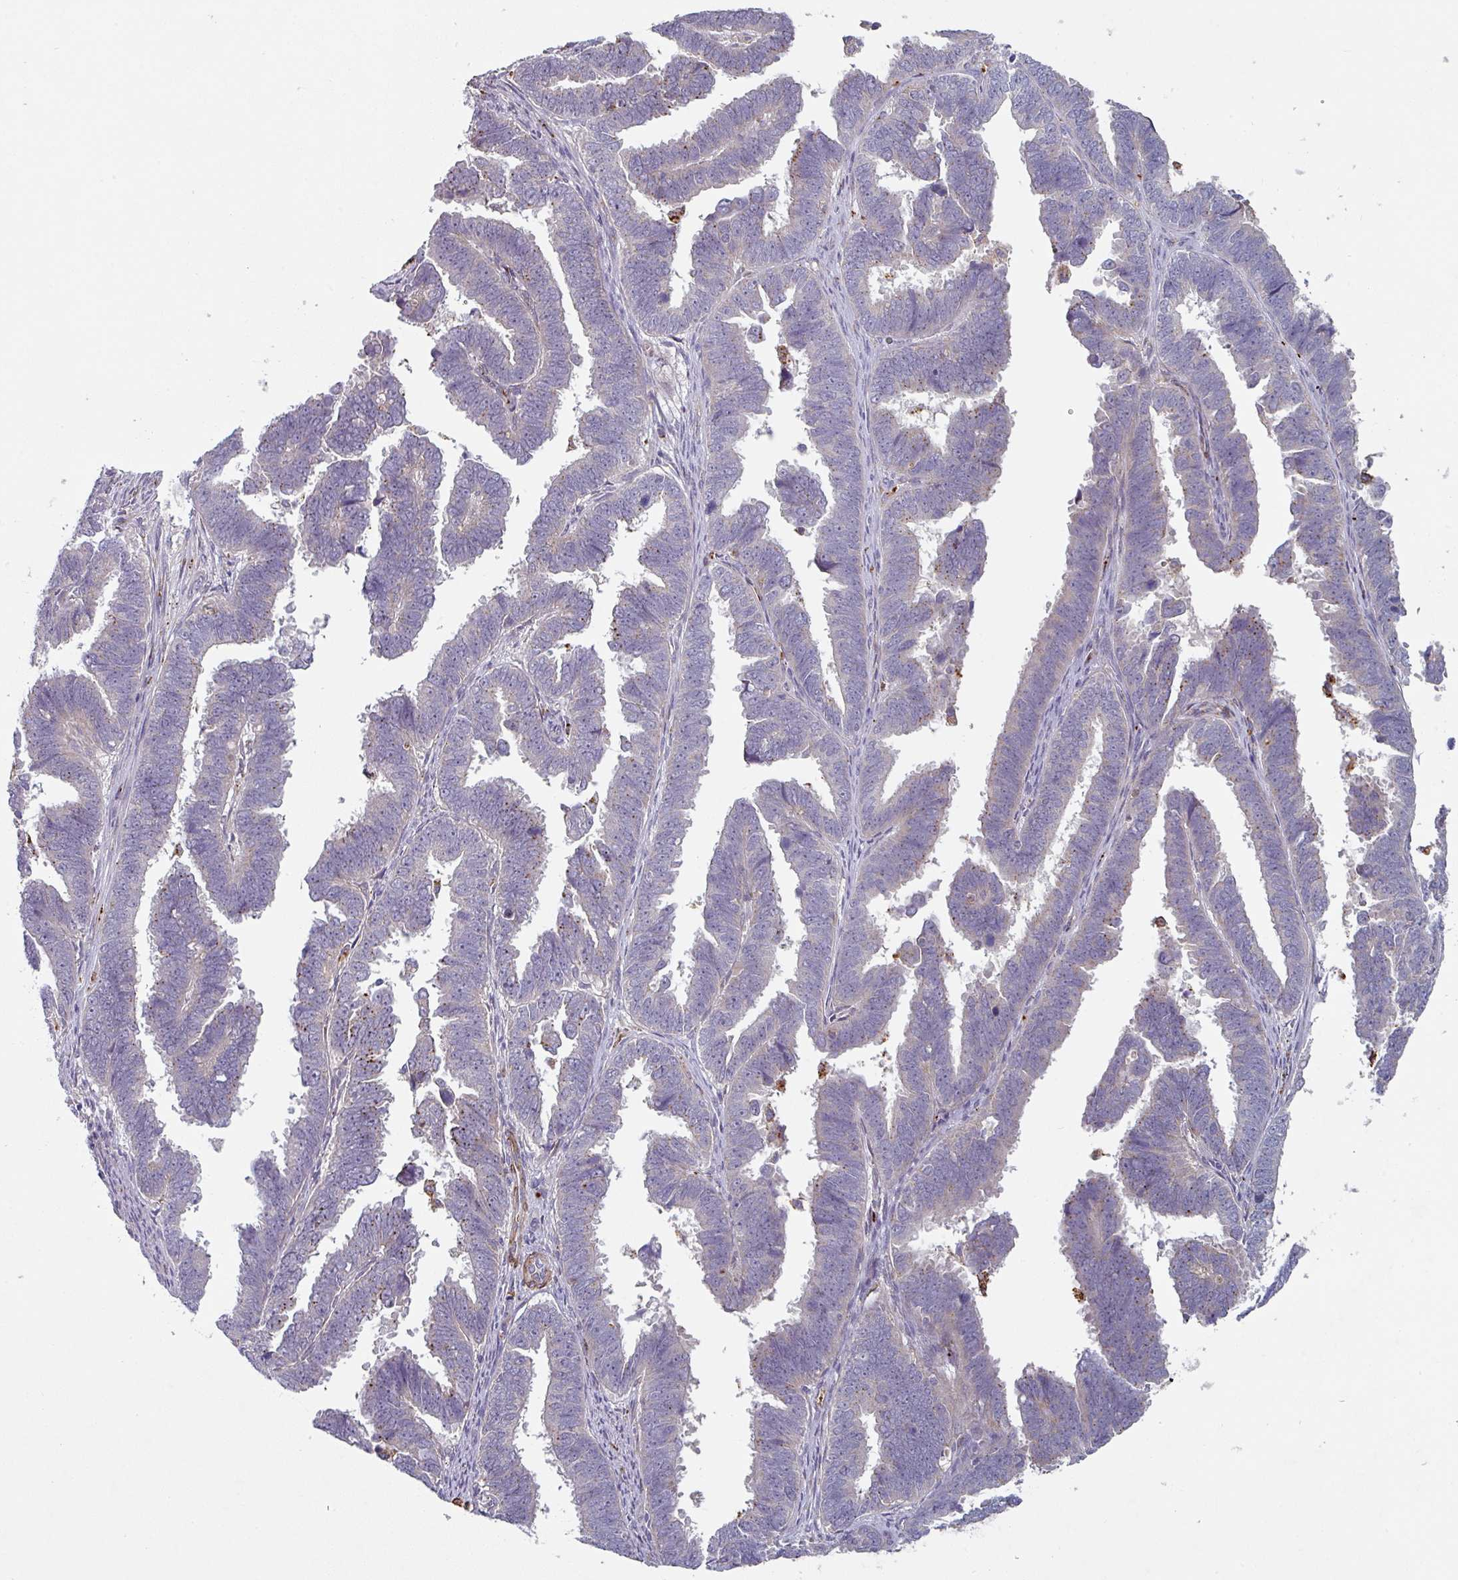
{"staining": {"intensity": "negative", "quantity": "none", "location": "none"}, "tissue": "endometrial cancer", "cell_type": "Tumor cells", "image_type": "cancer", "snomed": [{"axis": "morphology", "description": "Adenocarcinoma, NOS"}, {"axis": "topography", "description": "Endometrium"}], "caption": "Immunohistochemistry of endometrial cancer exhibits no staining in tumor cells.", "gene": "PRODH2", "patient": {"sex": "female", "age": 75}}